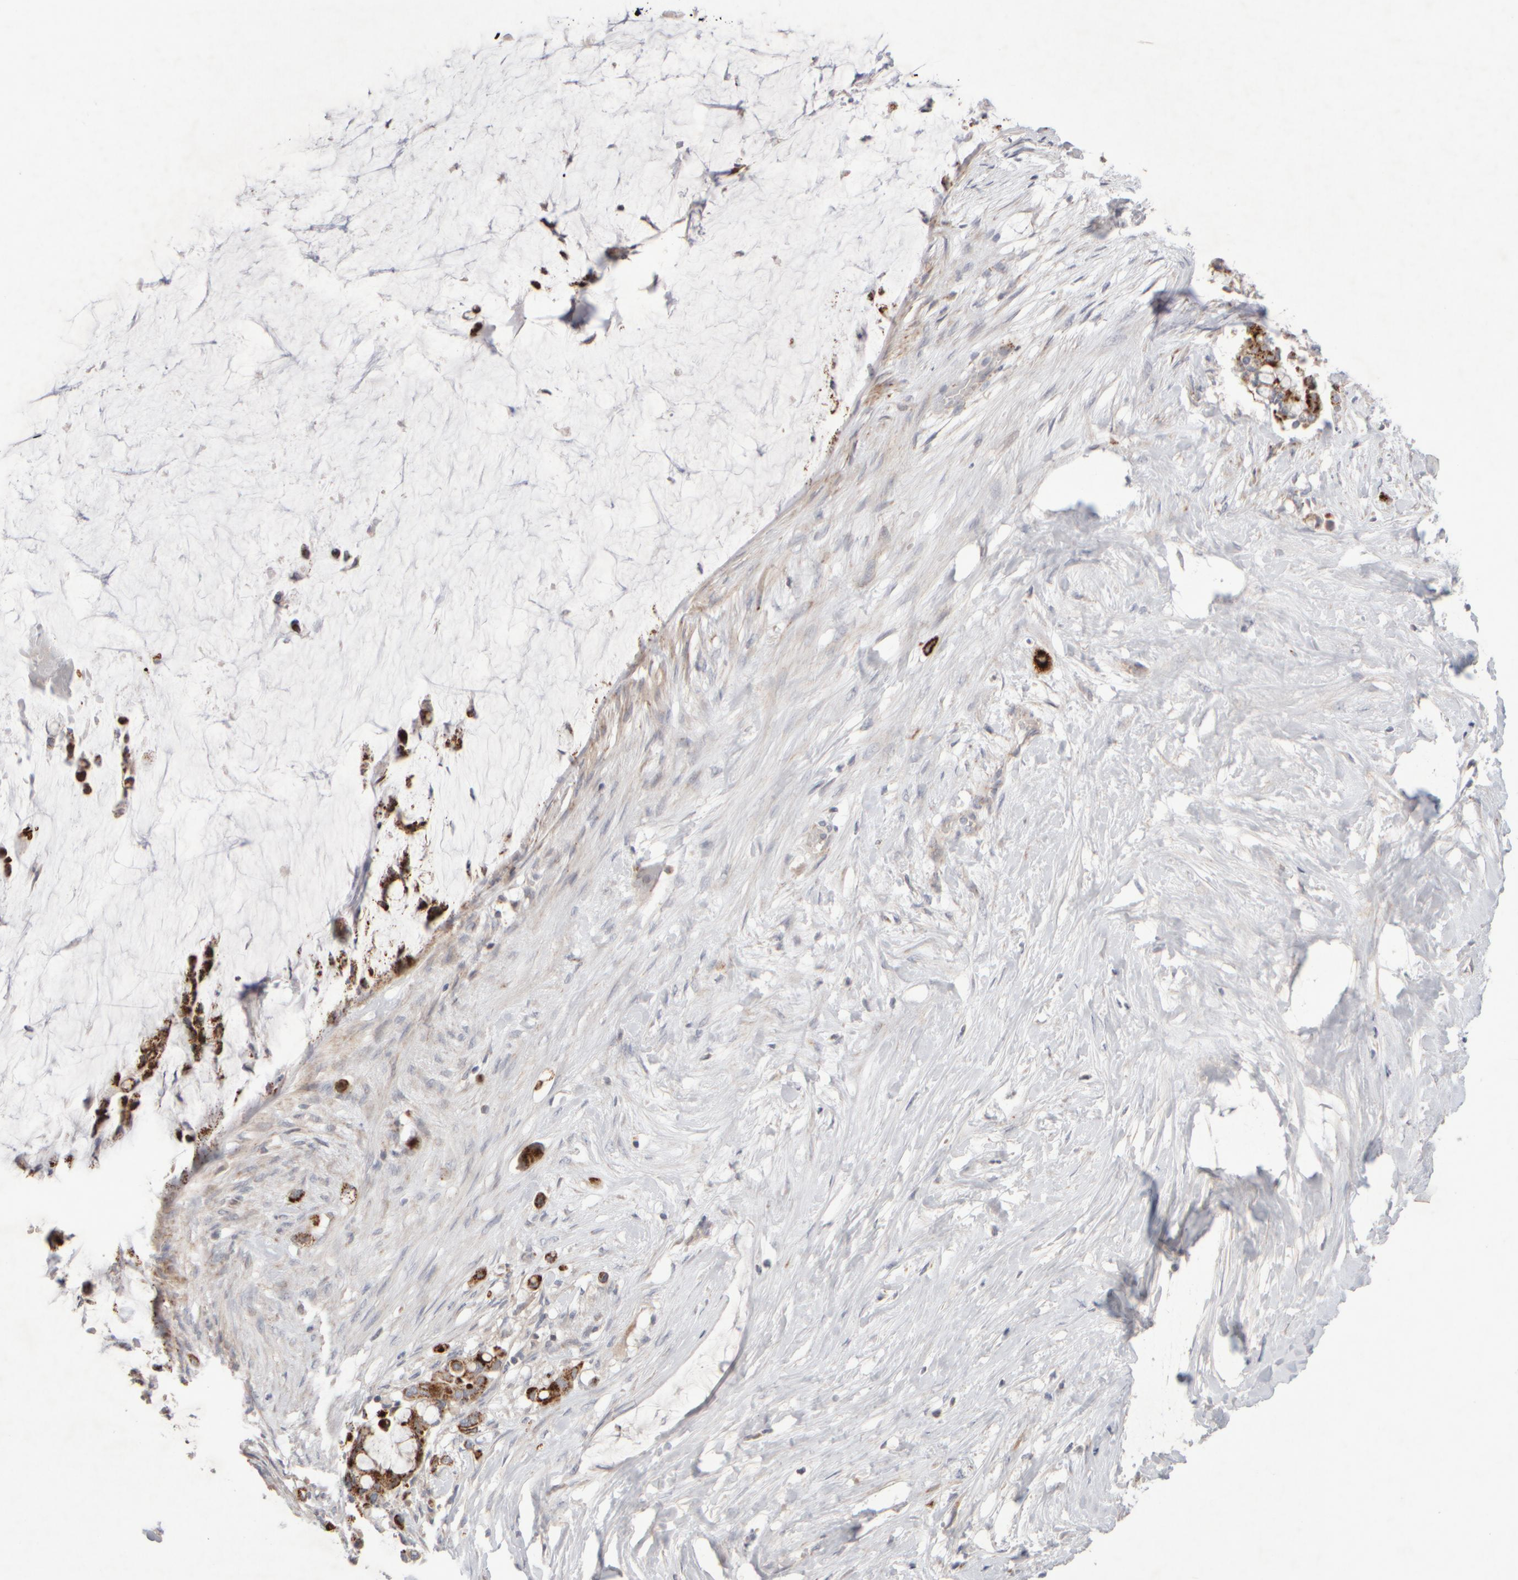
{"staining": {"intensity": "strong", "quantity": ">75%", "location": "cytoplasmic/membranous"}, "tissue": "pancreatic cancer", "cell_type": "Tumor cells", "image_type": "cancer", "snomed": [{"axis": "morphology", "description": "Adenocarcinoma, NOS"}, {"axis": "topography", "description": "Pancreas"}], "caption": "Tumor cells reveal high levels of strong cytoplasmic/membranous positivity in about >75% of cells in pancreatic cancer (adenocarcinoma). The protein is shown in brown color, while the nuclei are stained blue.", "gene": "CHADL", "patient": {"sex": "male", "age": 41}}